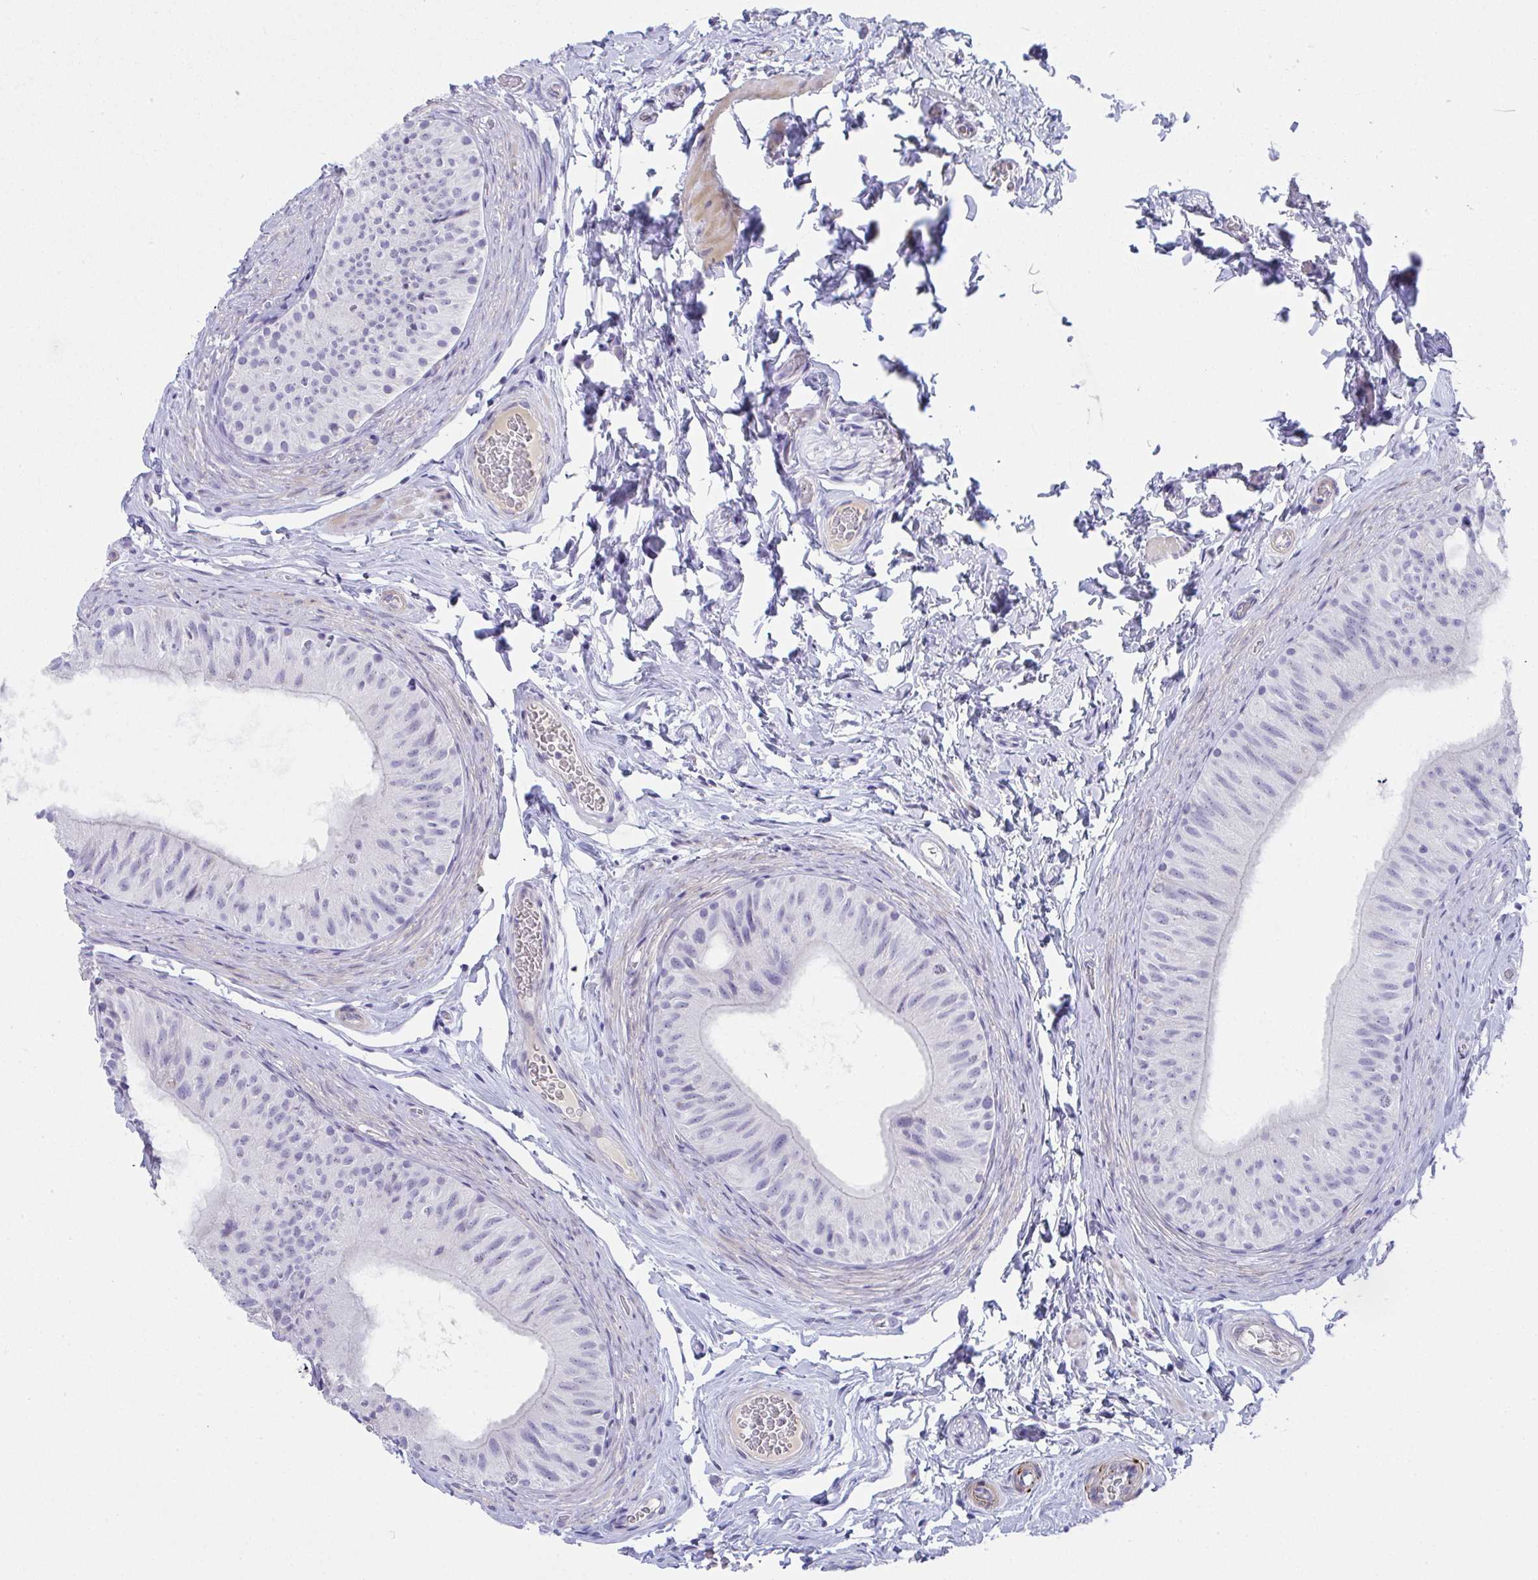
{"staining": {"intensity": "negative", "quantity": "none", "location": "none"}, "tissue": "epididymis", "cell_type": "Glandular cells", "image_type": "normal", "snomed": [{"axis": "morphology", "description": "Normal tissue, NOS"}, {"axis": "topography", "description": "Epididymis, spermatic cord, NOS"}, {"axis": "topography", "description": "Epididymis"}], "caption": "This photomicrograph is of unremarkable epididymis stained with IHC to label a protein in brown with the nuclei are counter-stained blue. There is no expression in glandular cells.", "gene": "KMT2E", "patient": {"sex": "male", "age": 31}}